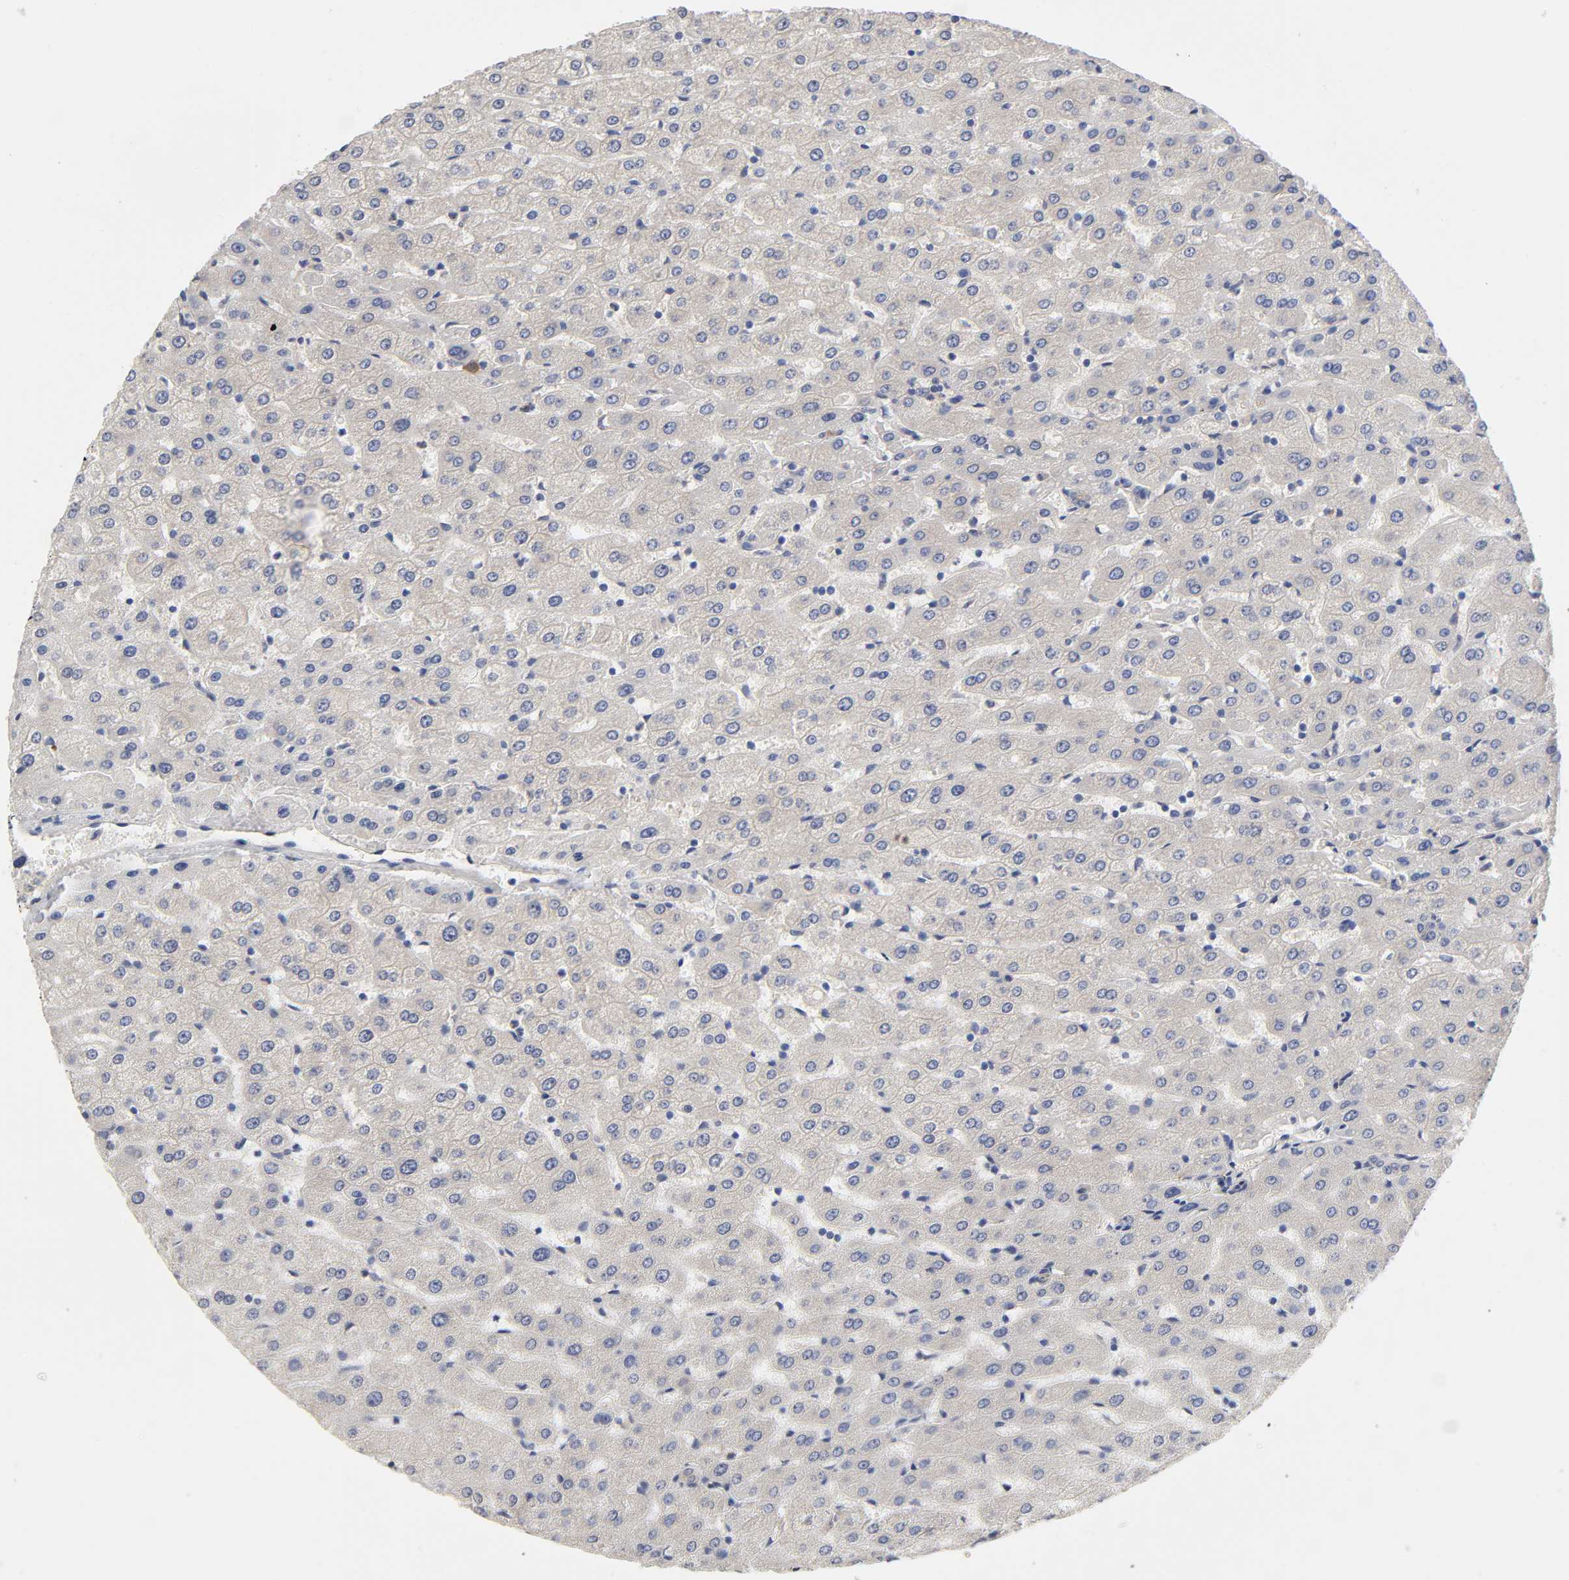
{"staining": {"intensity": "negative", "quantity": "none", "location": "none"}, "tissue": "liver", "cell_type": "Cholangiocytes", "image_type": "normal", "snomed": [{"axis": "morphology", "description": "Normal tissue, NOS"}, {"axis": "morphology", "description": "Fibrosis, NOS"}, {"axis": "topography", "description": "Liver"}], "caption": "Cholangiocytes show no significant protein expression in unremarkable liver.", "gene": "RAB13", "patient": {"sex": "female", "age": 29}}